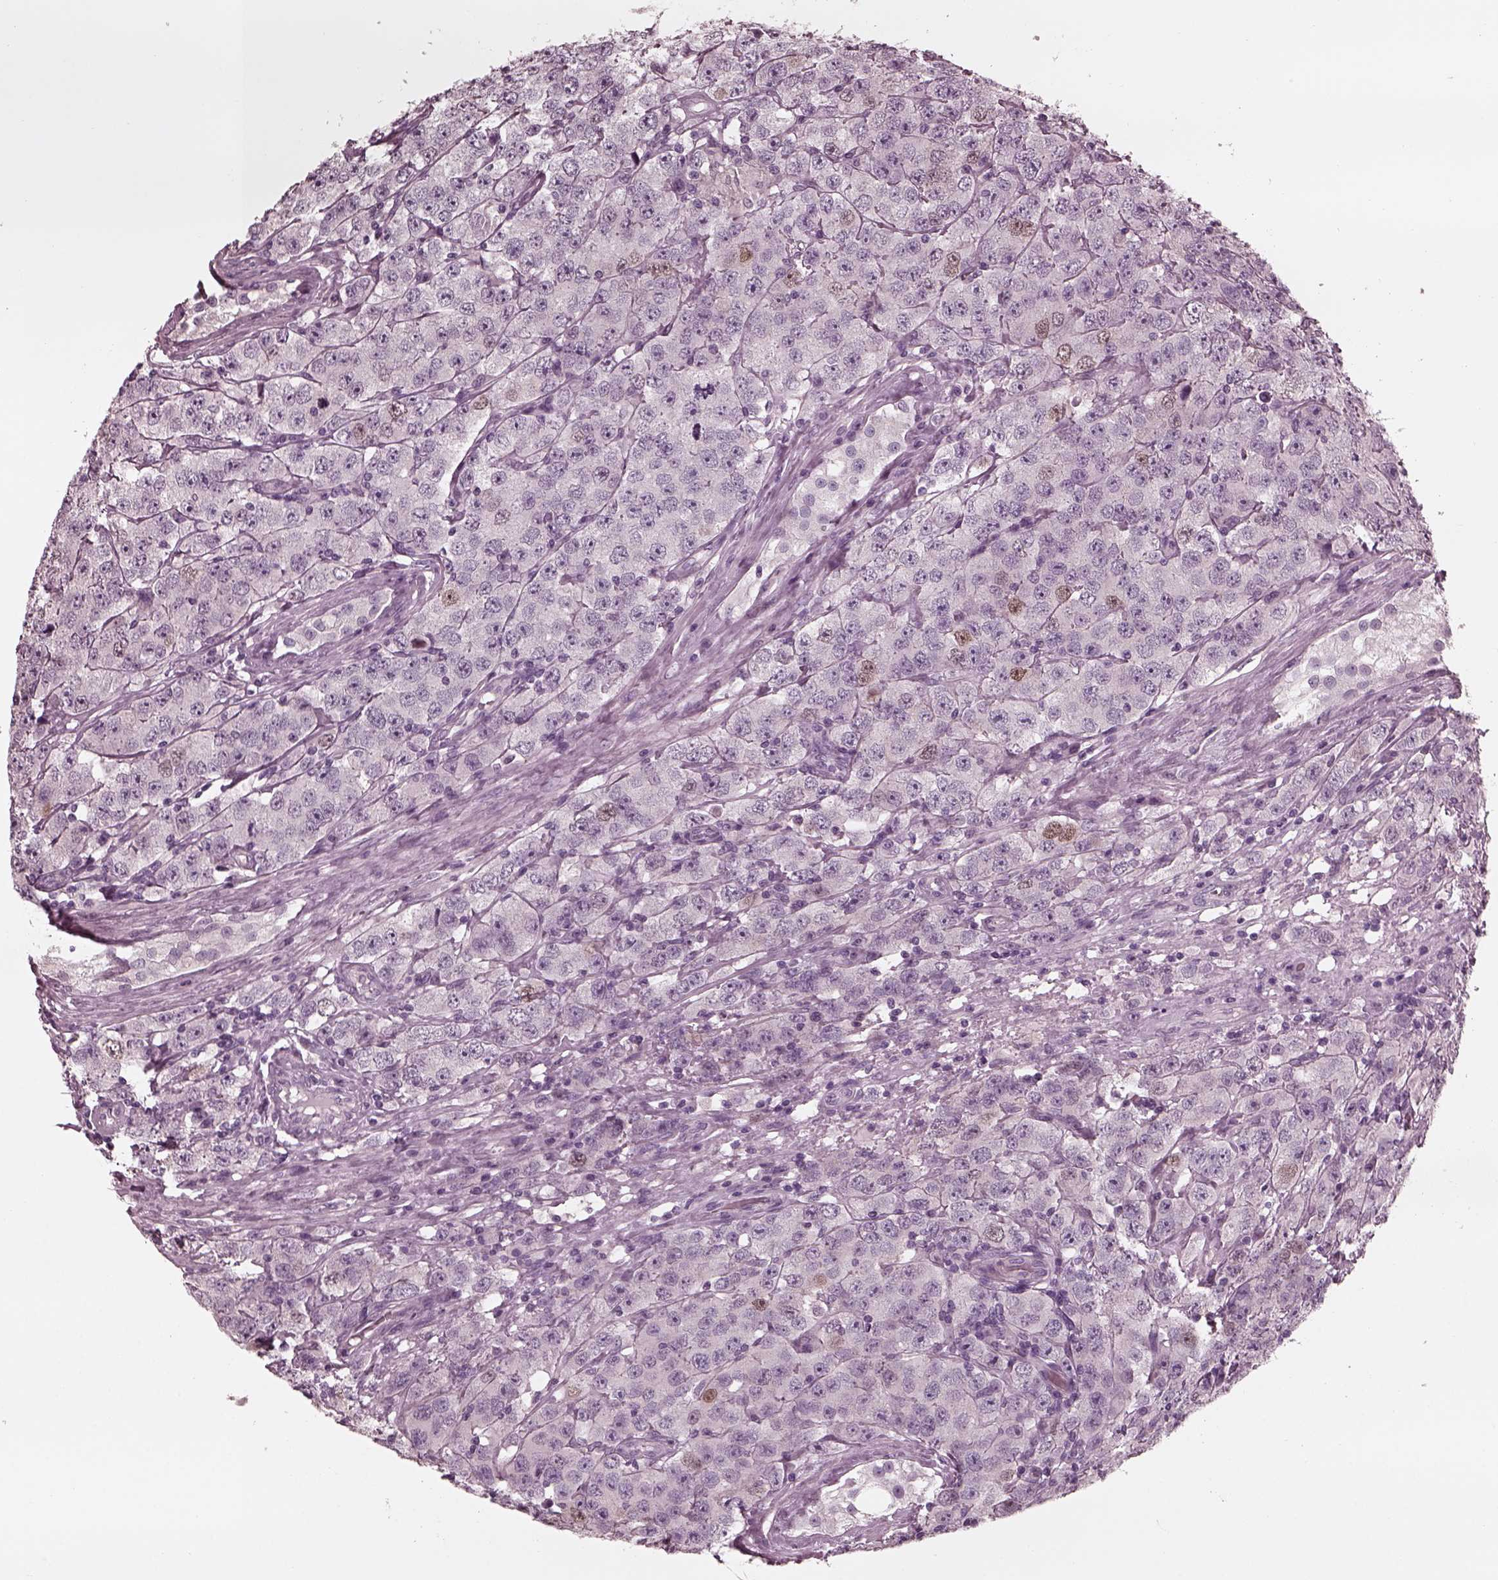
{"staining": {"intensity": "moderate", "quantity": "<25%", "location": "cytoplasmic/membranous,nuclear"}, "tissue": "testis cancer", "cell_type": "Tumor cells", "image_type": "cancer", "snomed": [{"axis": "morphology", "description": "Seminoma, NOS"}, {"axis": "topography", "description": "Testis"}], "caption": "Approximately <25% of tumor cells in testis cancer (seminoma) display moderate cytoplasmic/membranous and nuclear protein expression as visualized by brown immunohistochemical staining.", "gene": "YY2", "patient": {"sex": "male", "age": 52}}